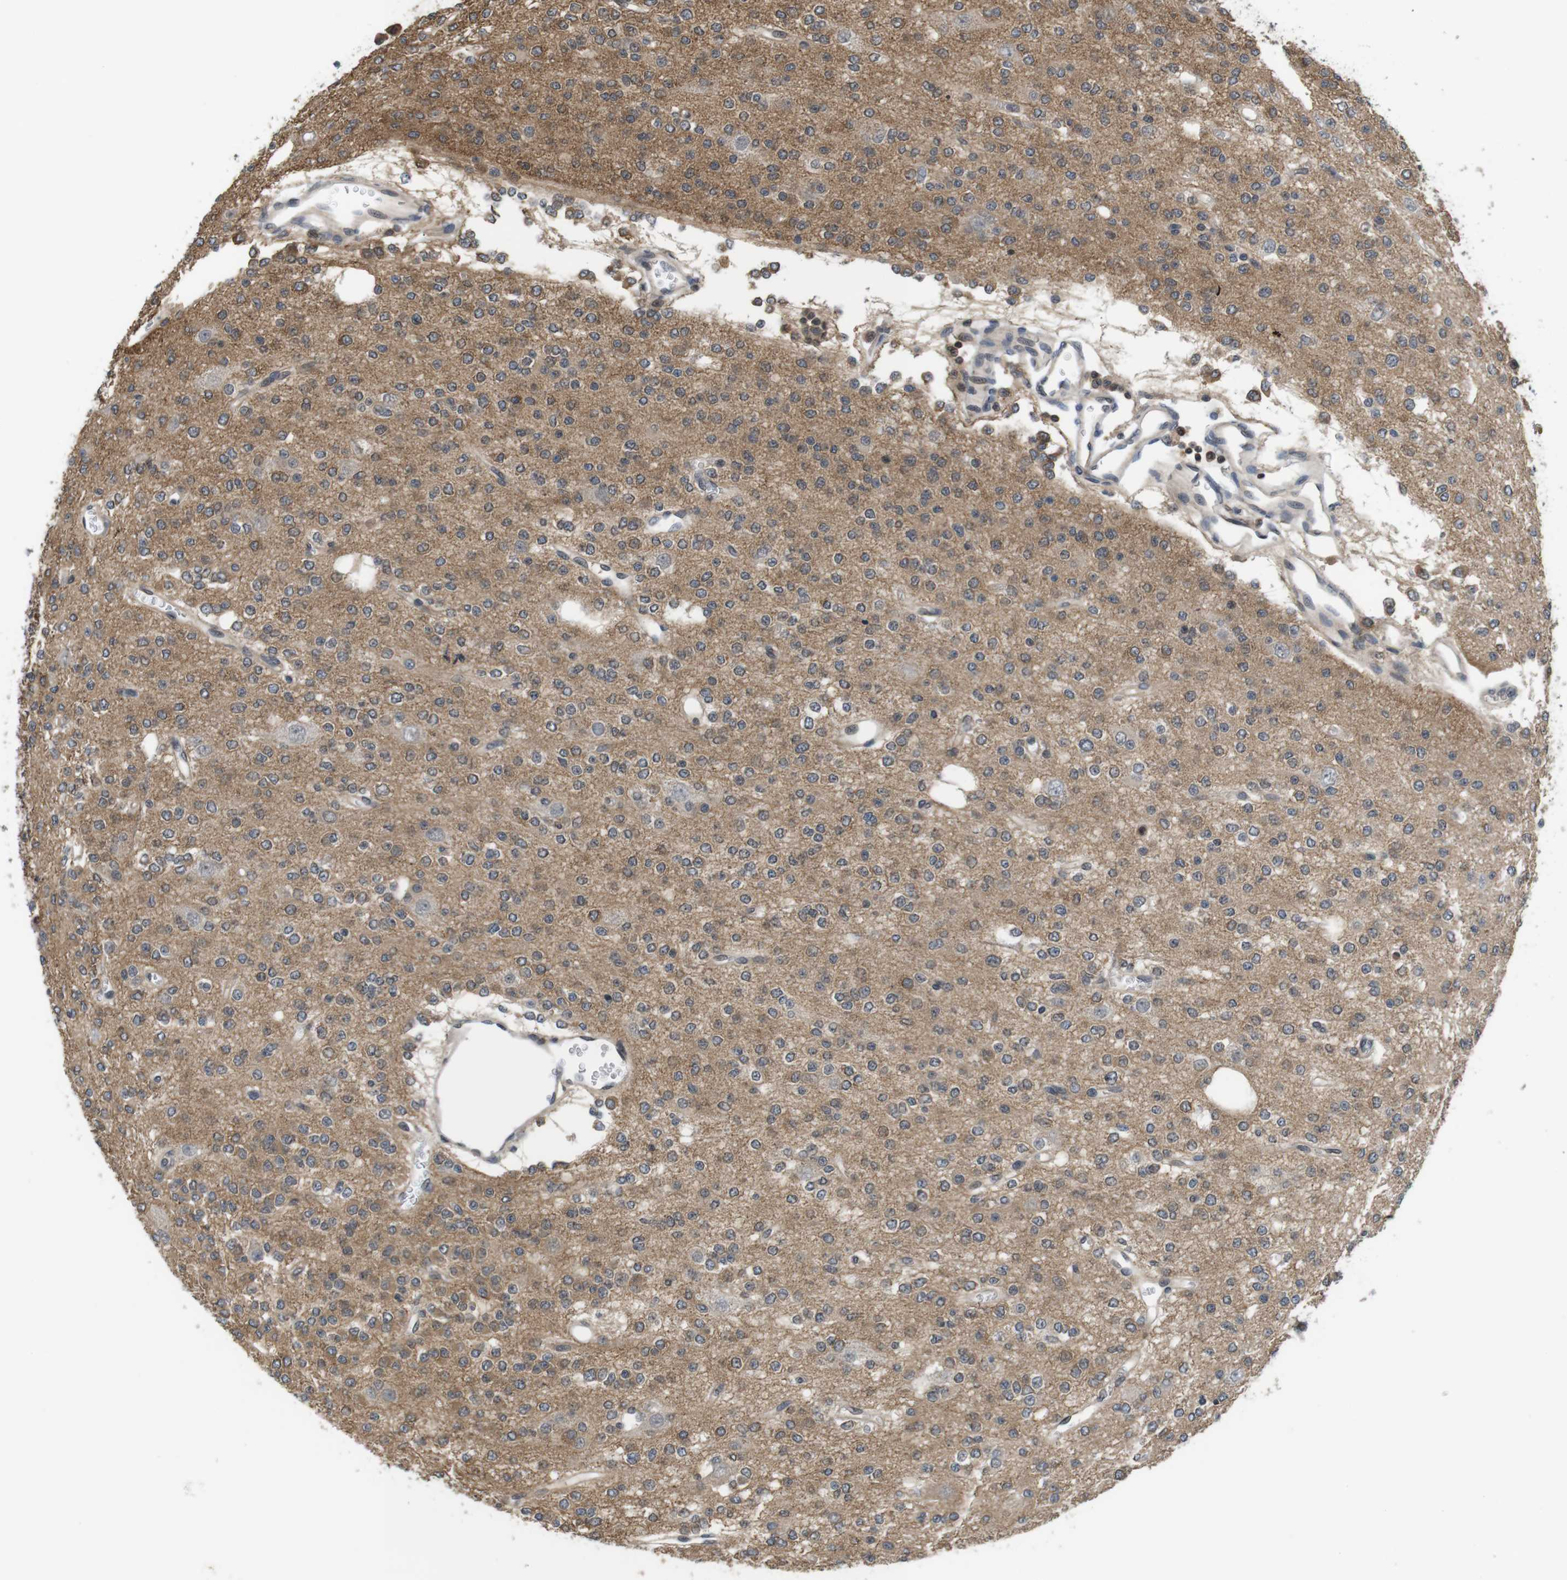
{"staining": {"intensity": "moderate", "quantity": ">75%", "location": "cytoplasmic/membranous"}, "tissue": "glioma", "cell_type": "Tumor cells", "image_type": "cancer", "snomed": [{"axis": "morphology", "description": "Glioma, malignant, Low grade"}, {"axis": "topography", "description": "Brain"}], "caption": "Immunohistochemistry image of neoplastic tissue: glioma stained using immunohistochemistry reveals medium levels of moderate protein expression localized specifically in the cytoplasmic/membranous of tumor cells, appearing as a cytoplasmic/membranous brown color.", "gene": "FADD", "patient": {"sex": "male", "age": 38}}